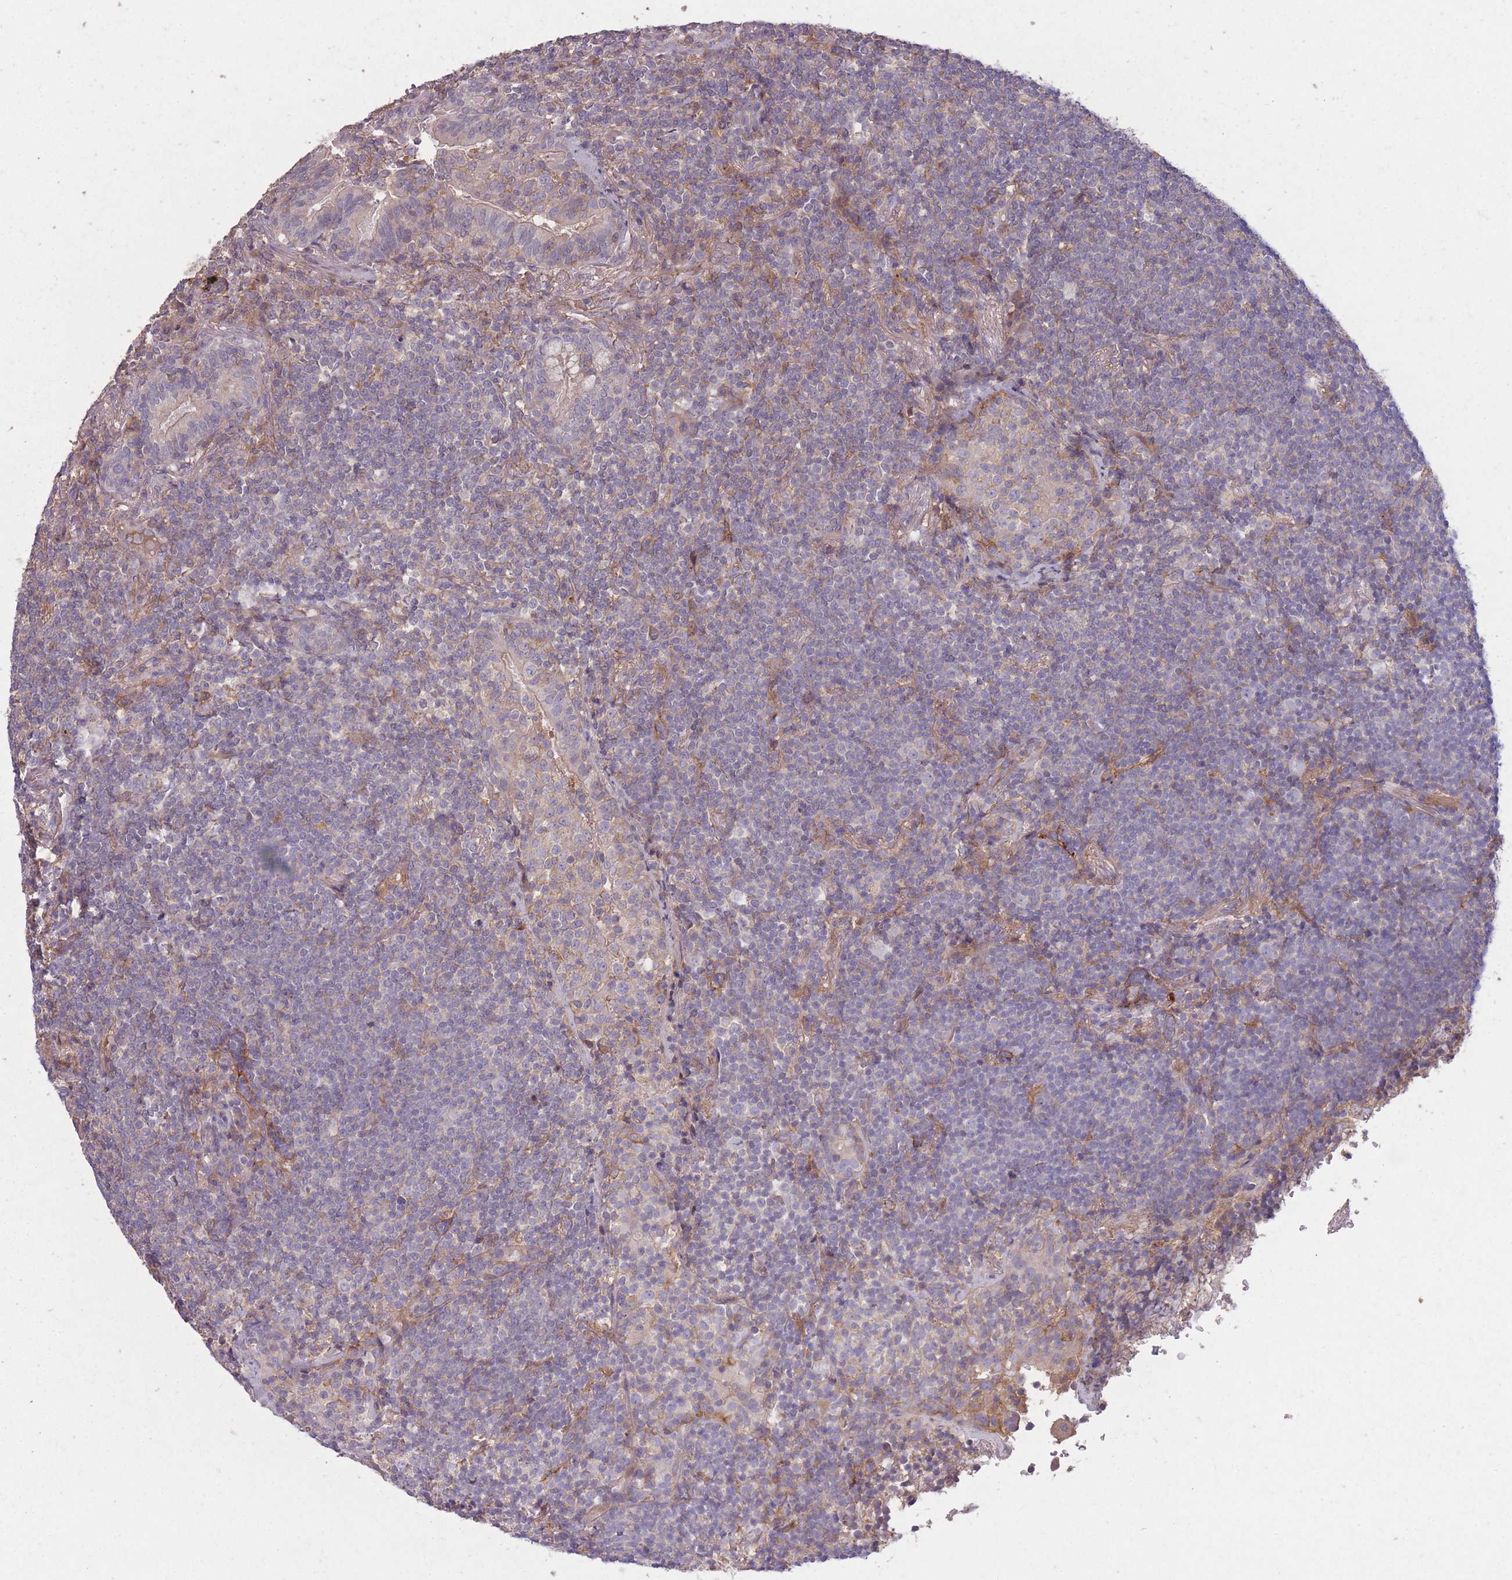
{"staining": {"intensity": "negative", "quantity": "none", "location": "none"}, "tissue": "lymphoma", "cell_type": "Tumor cells", "image_type": "cancer", "snomed": [{"axis": "morphology", "description": "Malignant lymphoma, non-Hodgkin's type, Low grade"}, {"axis": "topography", "description": "Lung"}], "caption": "Immunohistochemistry (IHC) photomicrograph of lymphoma stained for a protein (brown), which displays no staining in tumor cells.", "gene": "OR2V2", "patient": {"sex": "female", "age": 71}}